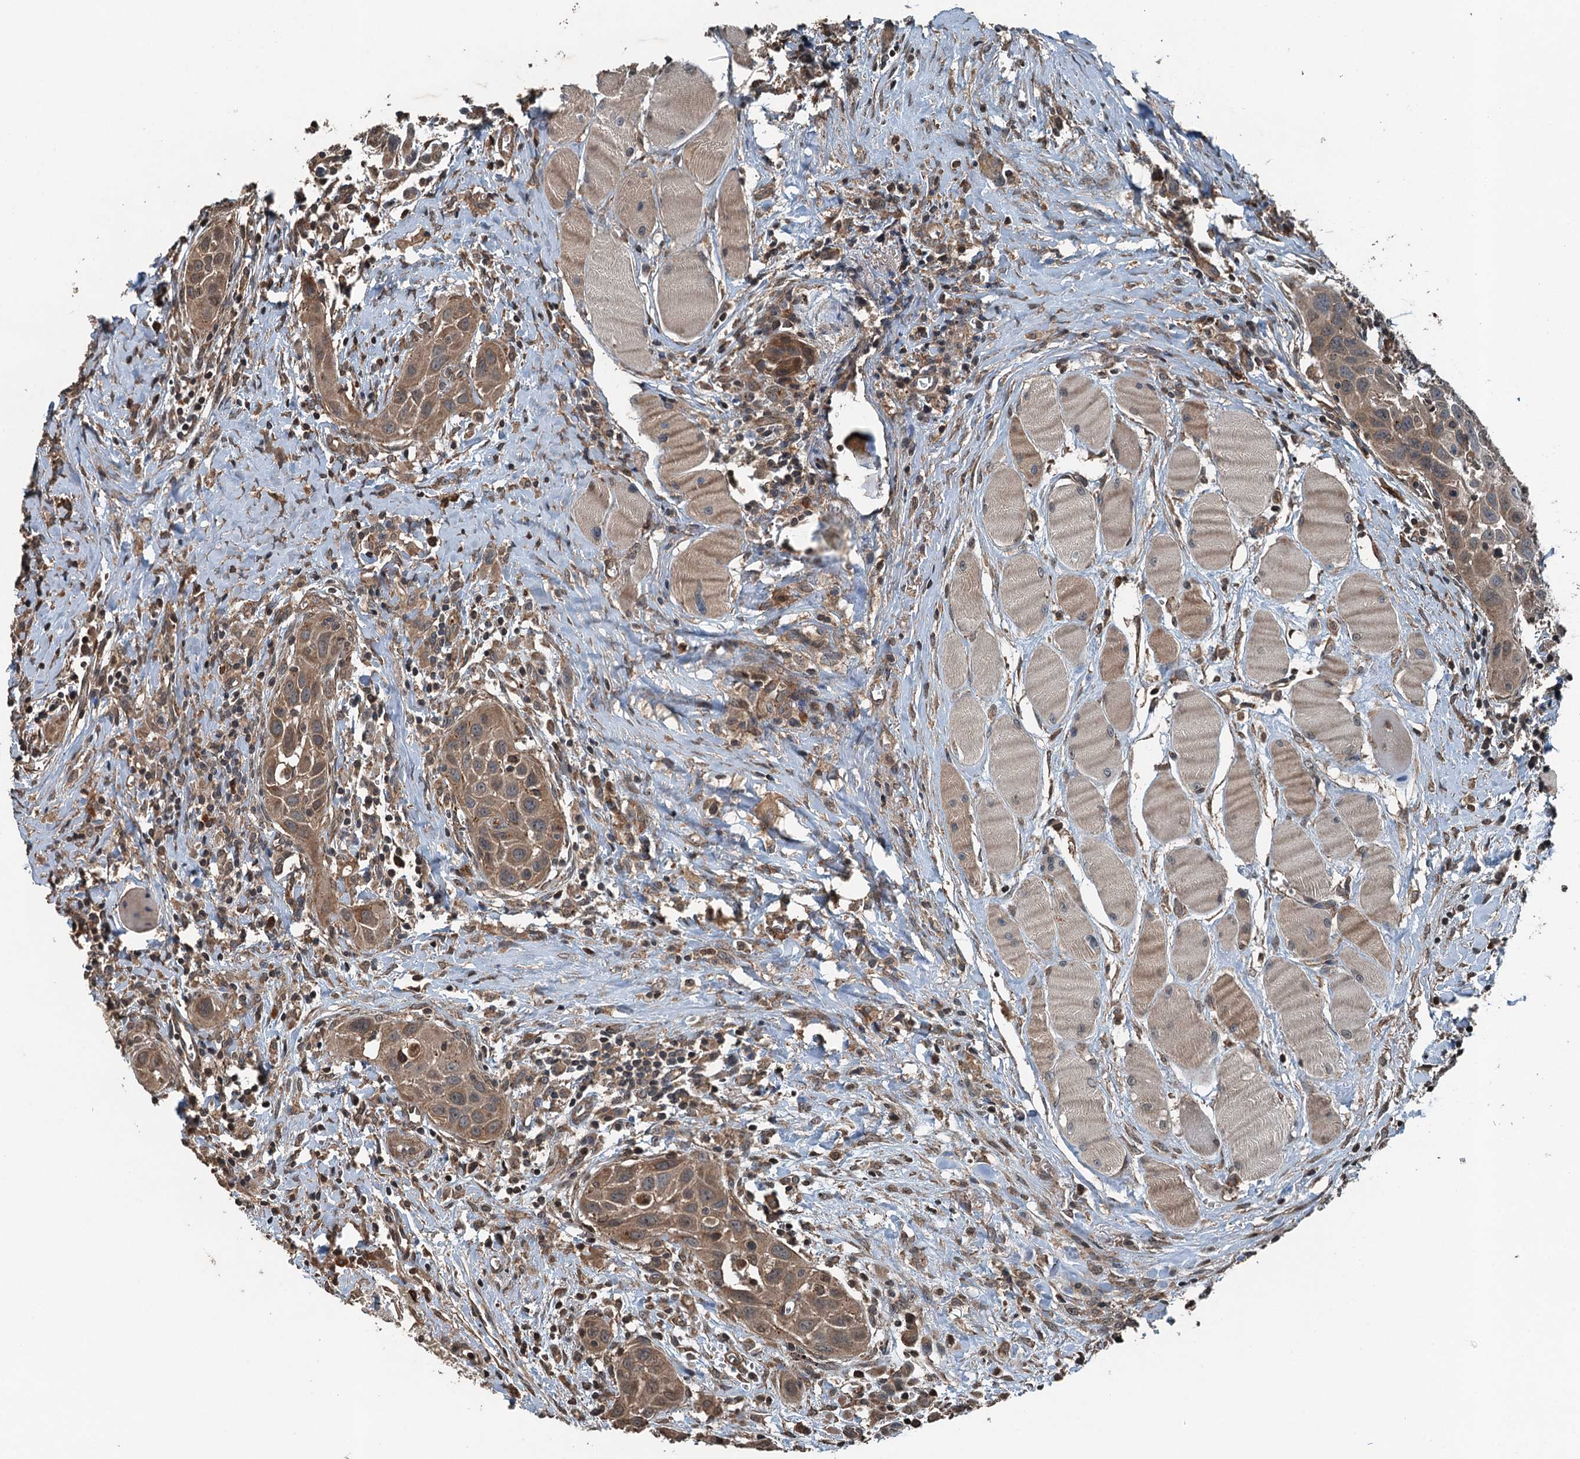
{"staining": {"intensity": "moderate", "quantity": ">75%", "location": "cytoplasmic/membranous,nuclear"}, "tissue": "head and neck cancer", "cell_type": "Tumor cells", "image_type": "cancer", "snomed": [{"axis": "morphology", "description": "Squamous cell carcinoma, NOS"}, {"axis": "topography", "description": "Oral tissue"}, {"axis": "topography", "description": "Head-Neck"}], "caption": "About >75% of tumor cells in human squamous cell carcinoma (head and neck) demonstrate moderate cytoplasmic/membranous and nuclear protein staining as visualized by brown immunohistochemical staining.", "gene": "TCTN1", "patient": {"sex": "female", "age": 50}}